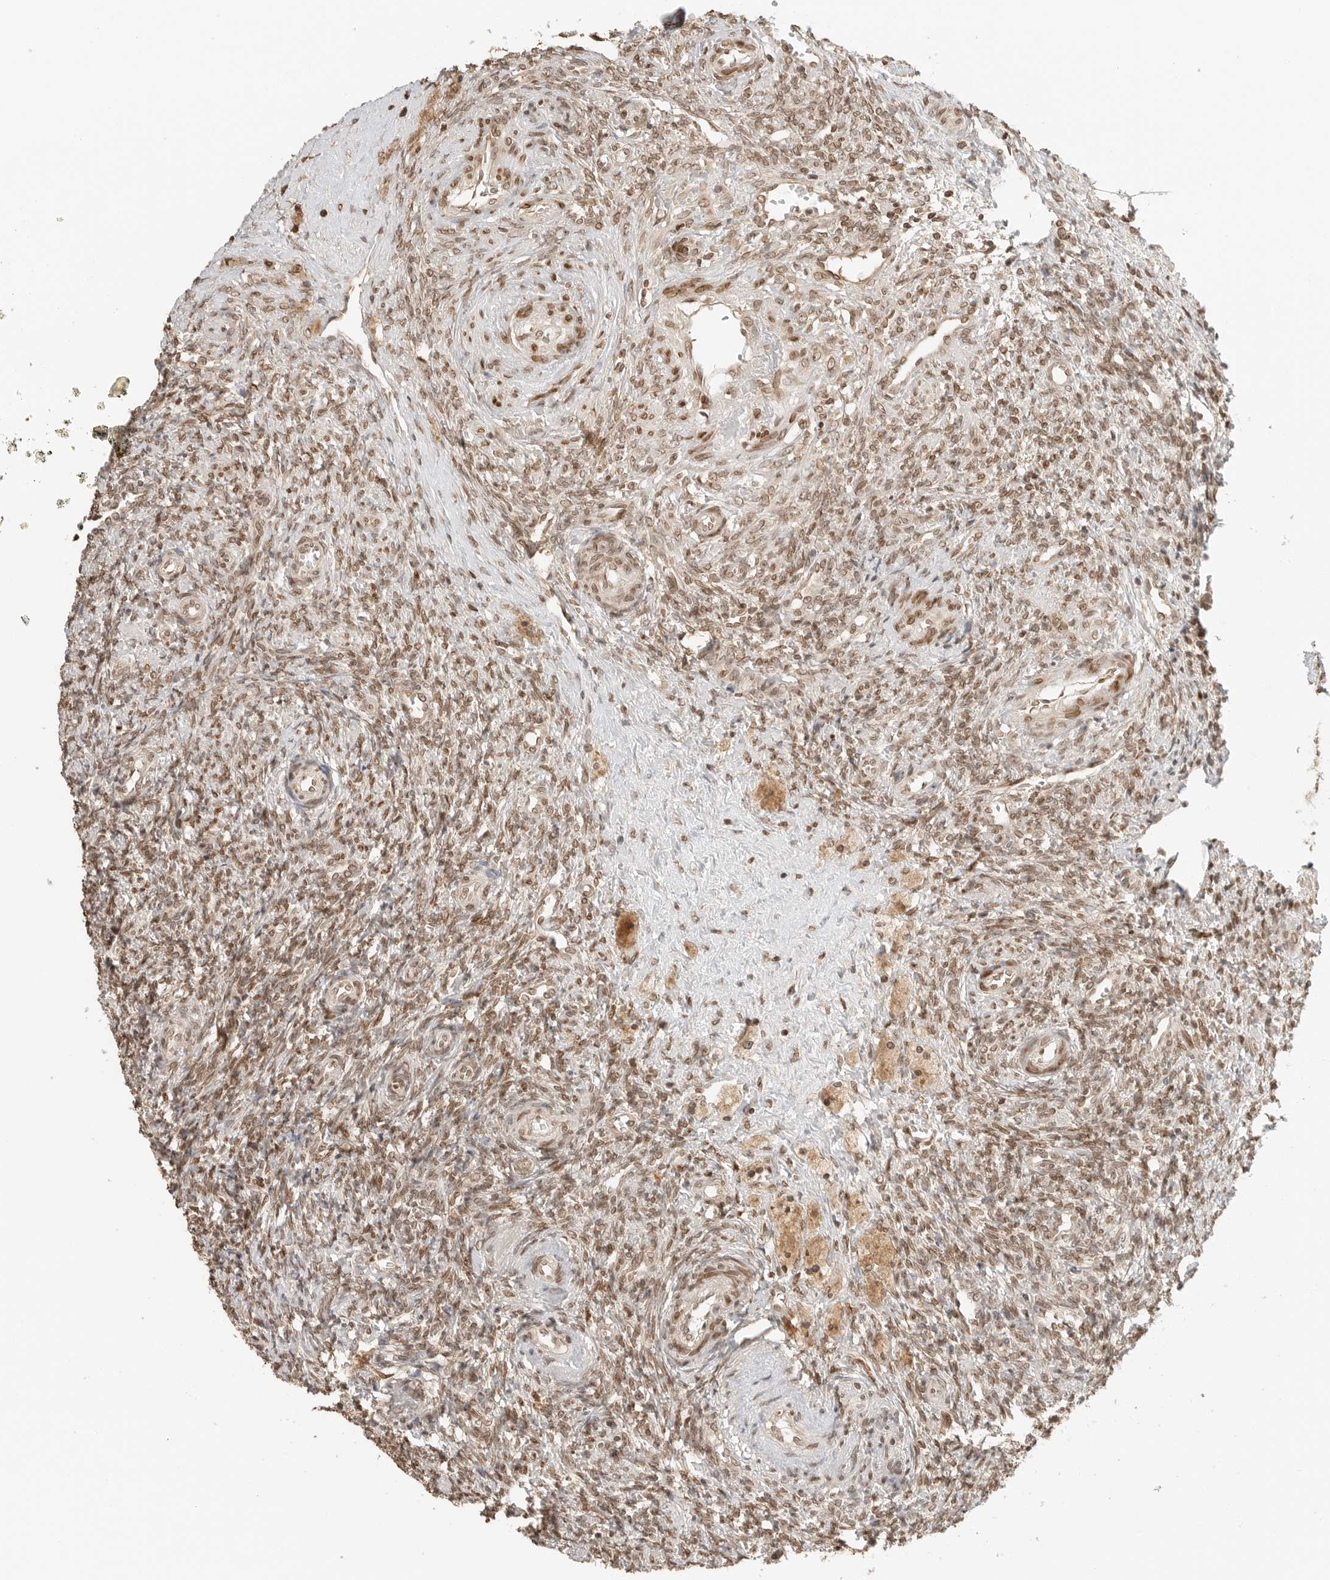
{"staining": {"intensity": "moderate", "quantity": "25%-75%", "location": "cytoplasmic/membranous,nuclear"}, "tissue": "ovary", "cell_type": "Ovarian stroma cells", "image_type": "normal", "snomed": [{"axis": "morphology", "description": "Normal tissue, NOS"}, {"axis": "topography", "description": "Ovary"}], "caption": "Immunohistochemistry (IHC) micrograph of normal ovary: human ovary stained using IHC displays medium levels of moderate protein expression localized specifically in the cytoplasmic/membranous,nuclear of ovarian stroma cells, appearing as a cytoplasmic/membranous,nuclear brown color.", "gene": "POLH", "patient": {"sex": "female", "age": 41}}